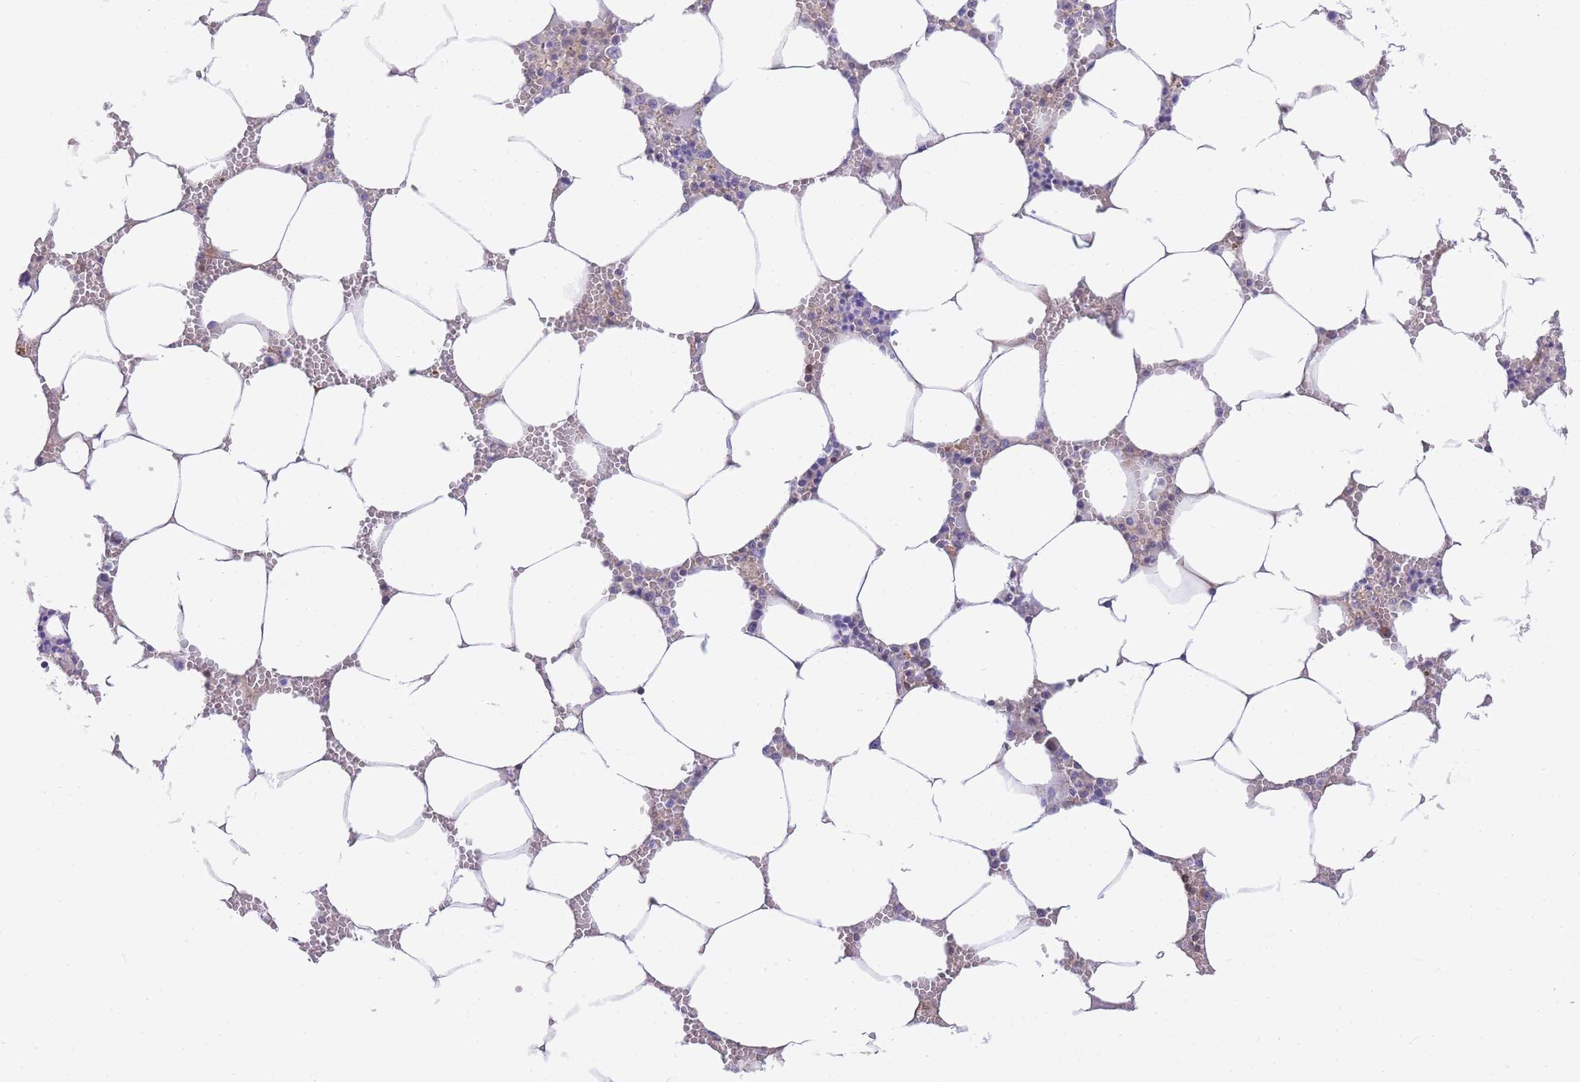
{"staining": {"intensity": "negative", "quantity": "none", "location": "none"}, "tissue": "bone marrow", "cell_type": "Hematopoietic cells", "image_type": "normal", "snomed": [{"axis": "morphology", "description": "Normal tissue, NOS"}, {"axis": "topography", "description": "Bone marrow"}], "caption": "High power microscopy micrograph of an IHC histopathology image of unremarkable bone marrow, revealing no significant expression in hematopoietic cells.", "gene": "FBN3", "patient": {"sex": "male", "age": 70}}